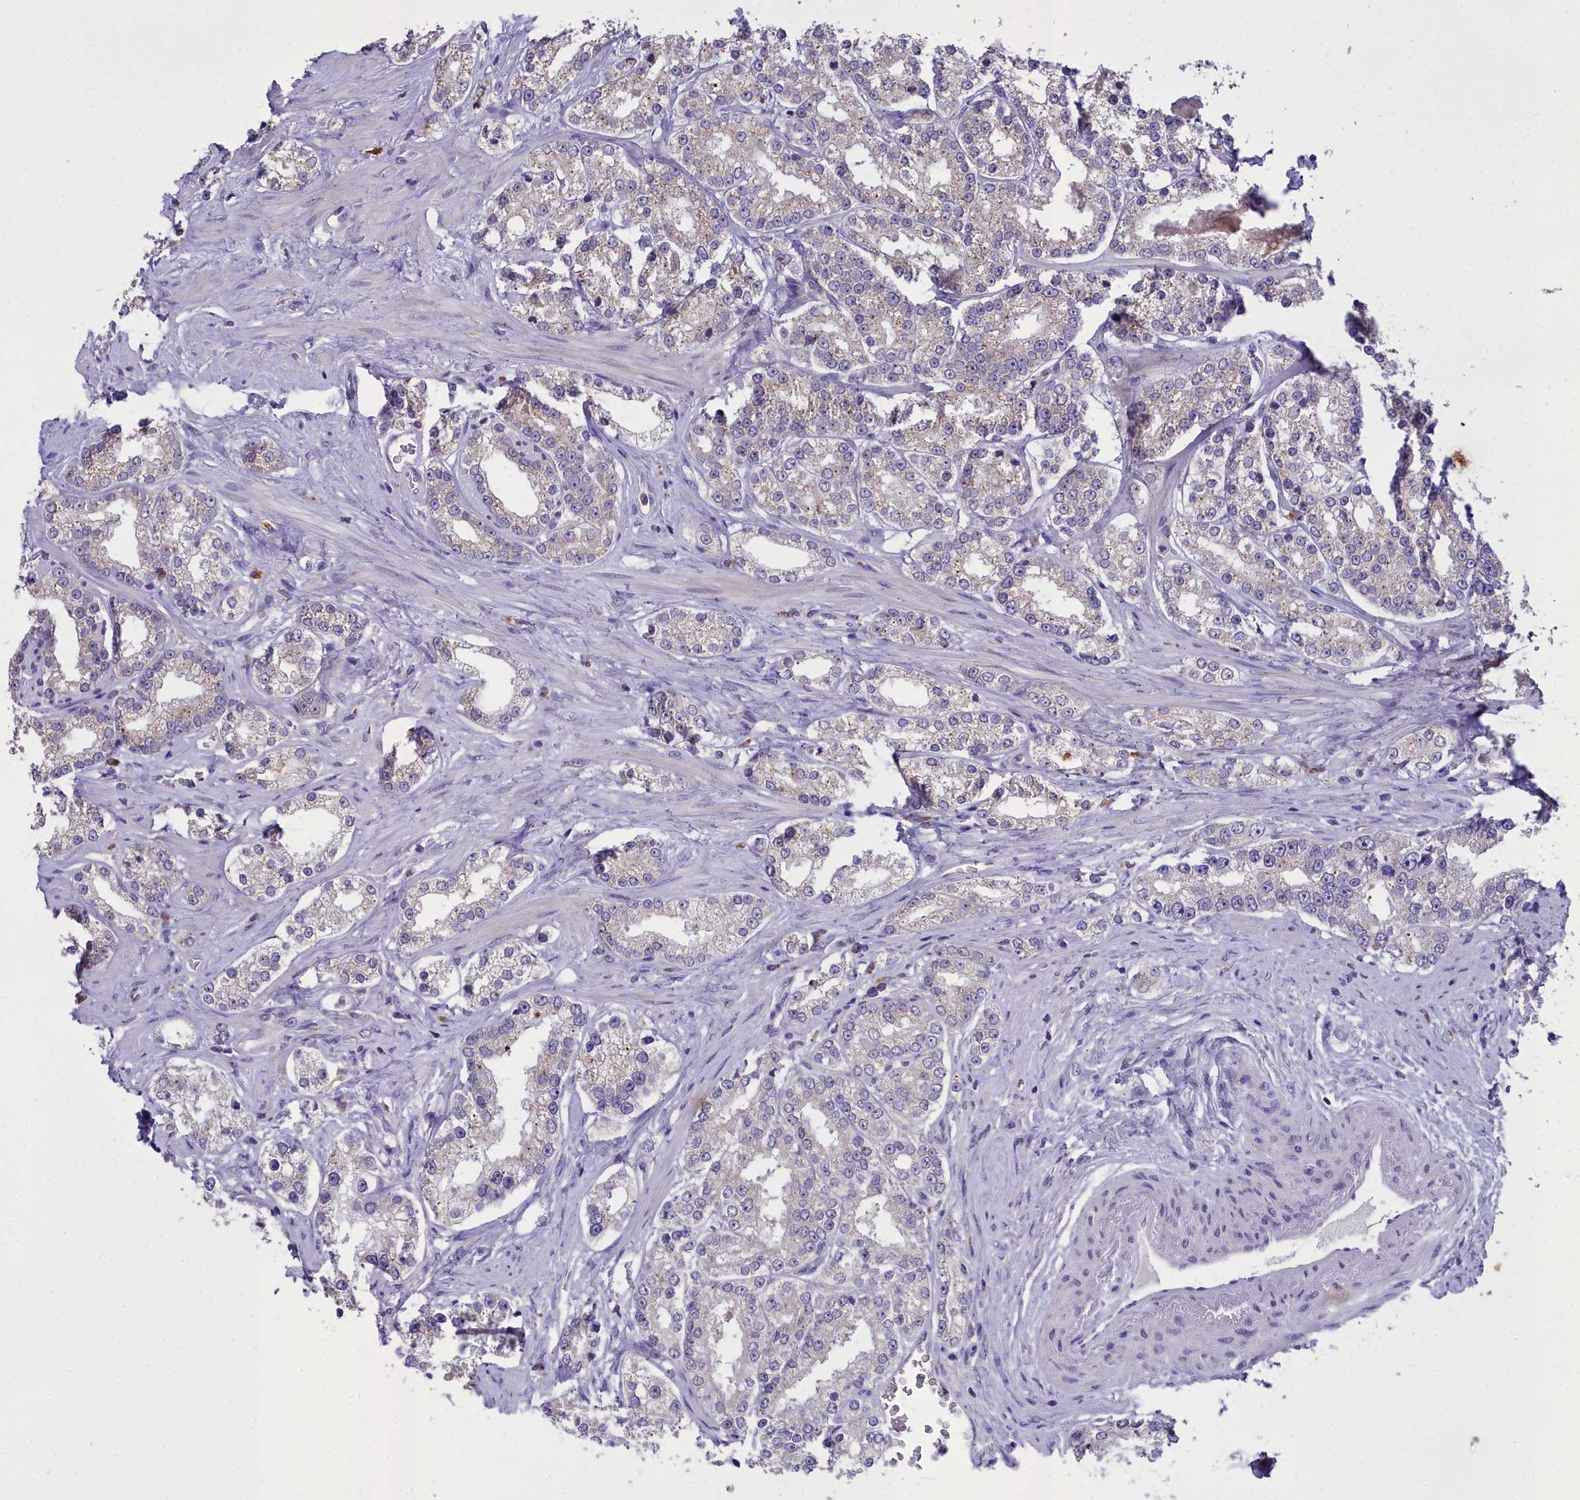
{"staining": {"intensity": "weak", "quantity": "<25%", "location": "cytoplasmic/membranous"}, "tissue": "prostate cancer", "cell_type": "Tumor cells", "image_type": "cancer", "snomed": [{"axis": "morphology", "description": "Normal tissue, NOS"}, {"axis": "morphology", "description": "Adenocarcinoma, High grade"}, {"axis": "topography", "description": "Prostate"}], "caption": "A high-resolution image shows immunohistochemistry (IHC) staining of high-grade adenocarcinoma (prostate), which demonstrates no significant positivity in tumor cells.", "gene": "MIIP", "patient": {"sex": "male", "age": 83}}